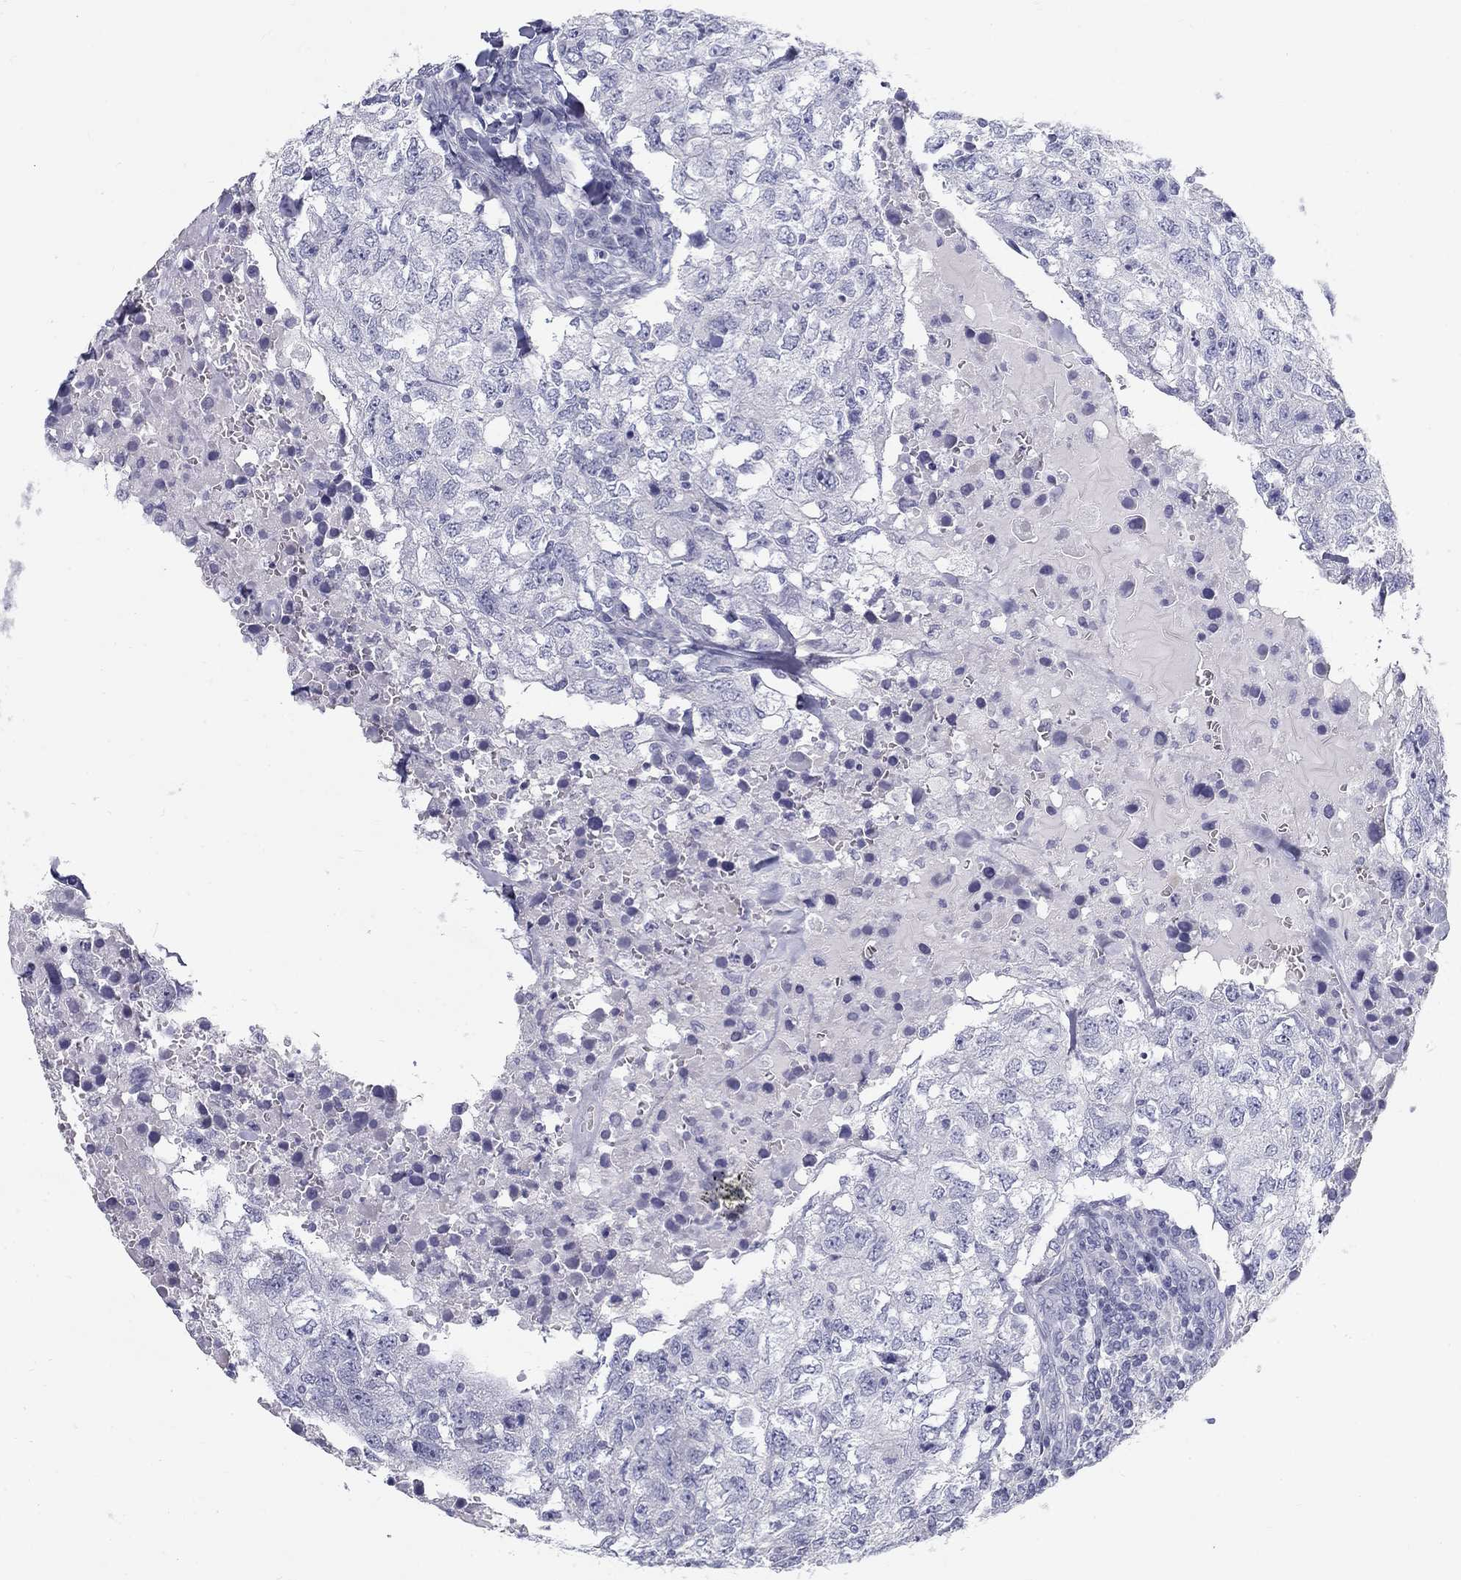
{"staining": {"intensity": "negative", "quantity": "none", "location": "none"}, "tissue": "breast cancer", "cell_type": "Tumor cells", "image_type": "cancer", "snomed": [{"axis": "morphology", "description": "Duct carcinoma"}, {"axis": "topography", "description": "Breast"}], "caption": "DAB (3,3'-diaminobenzidine) immunohistochemical staining of breast cancer demonstrates no significant staining in tumor cells.", "gene": "MAGEB6", "patient": {"sex": "female", "age": 30}}